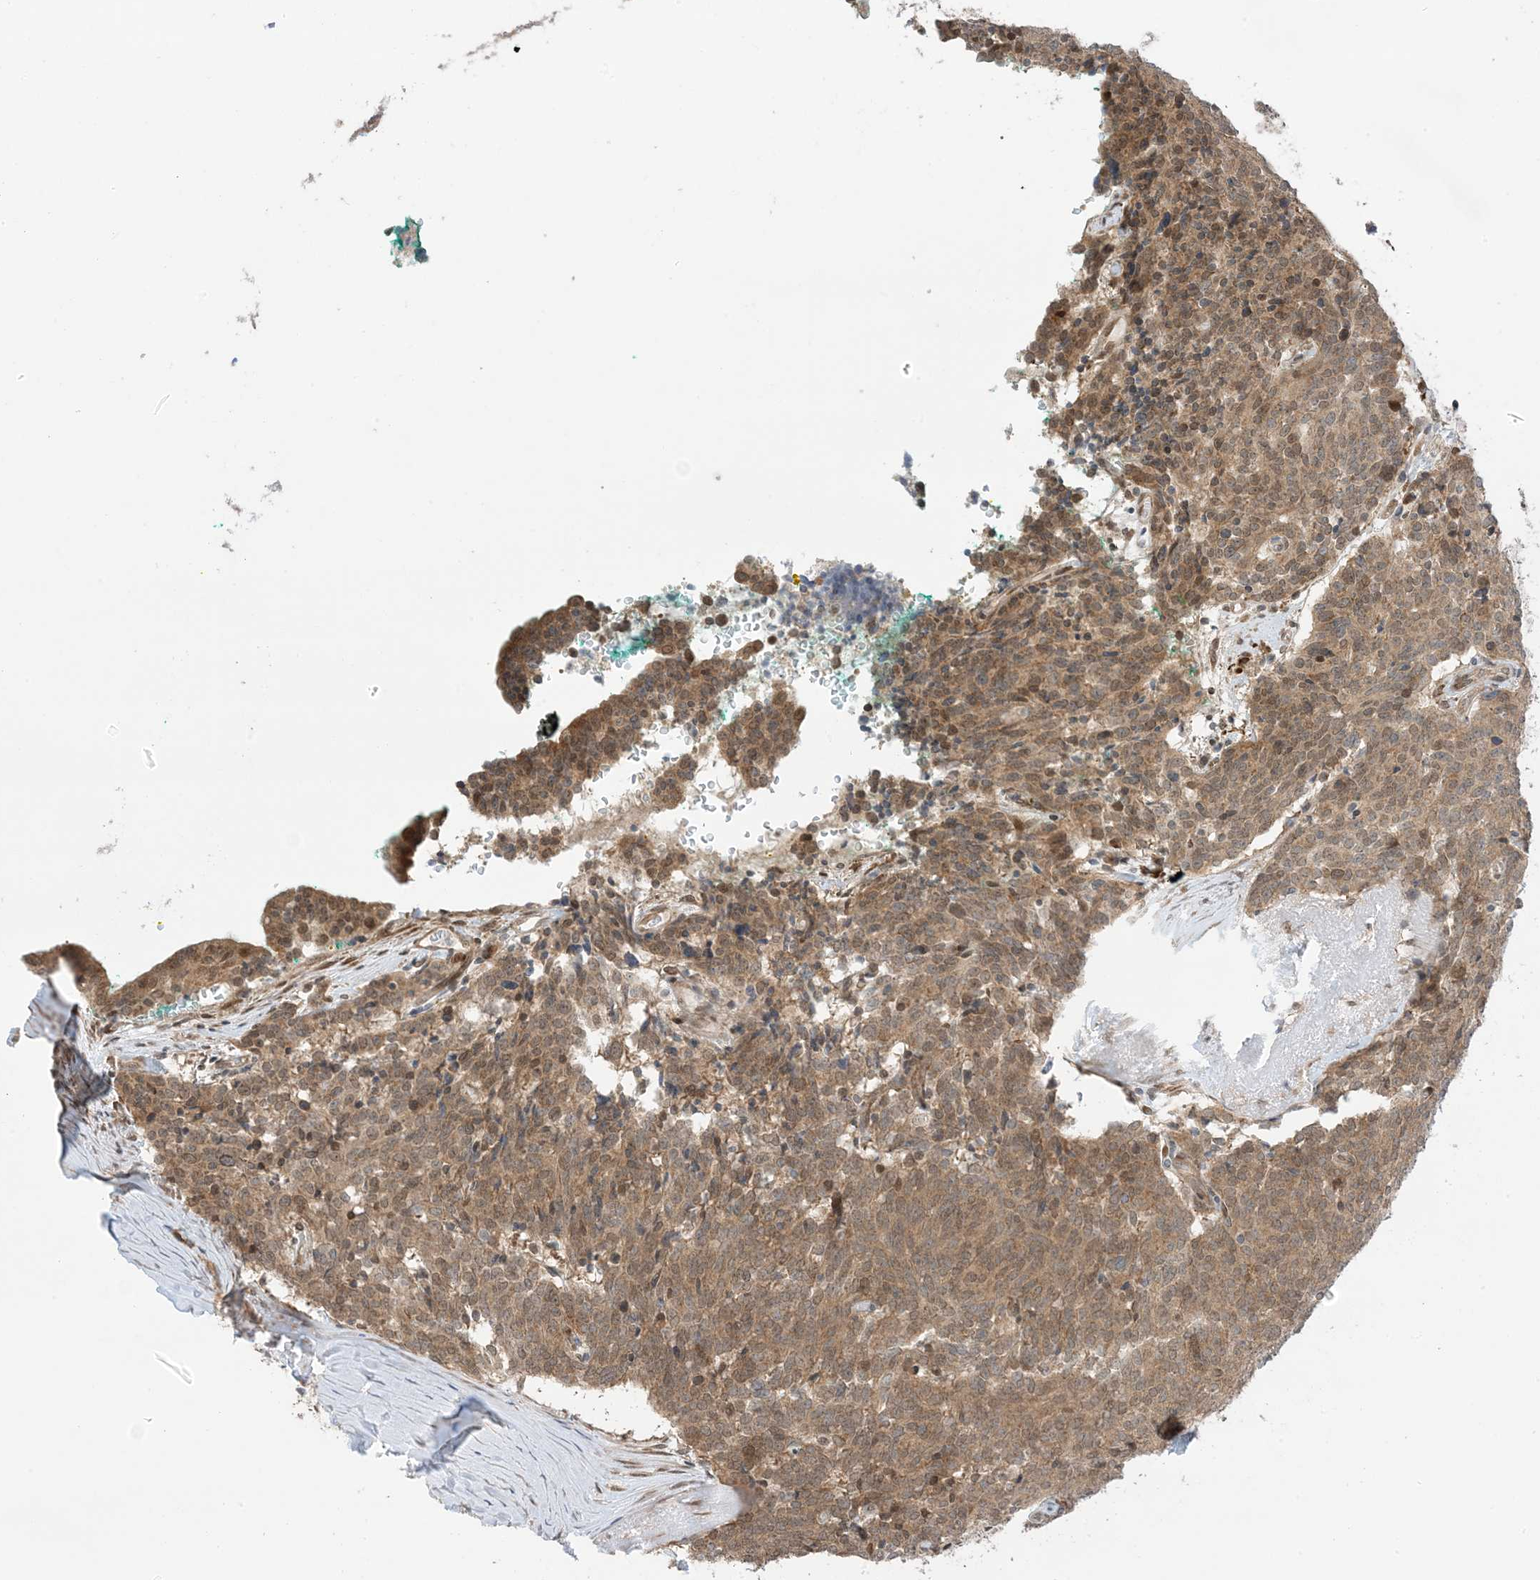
{"staining": {"intensity": "moderate", "quantity": ">75%", "location": "cytoplasmic/membranous,nuclear"}, "tissue": "carcinoid", "cell_type": "Tumor cells", "image_type": "cancer", "snomed": [{"axis": "morphology", "description": "Carcinoid, malignant, NOS"}, {"axis": "topography", "description": "Lung"}], "caption": "Brown immunohistochemical staining in human carcinoid shows moderate cytoplasmic/membranous and nuclear positivity in approximately >75% of tumor cells.", "gene": "UBE2E2", "patient": {"sex": "female", "age": 46}}